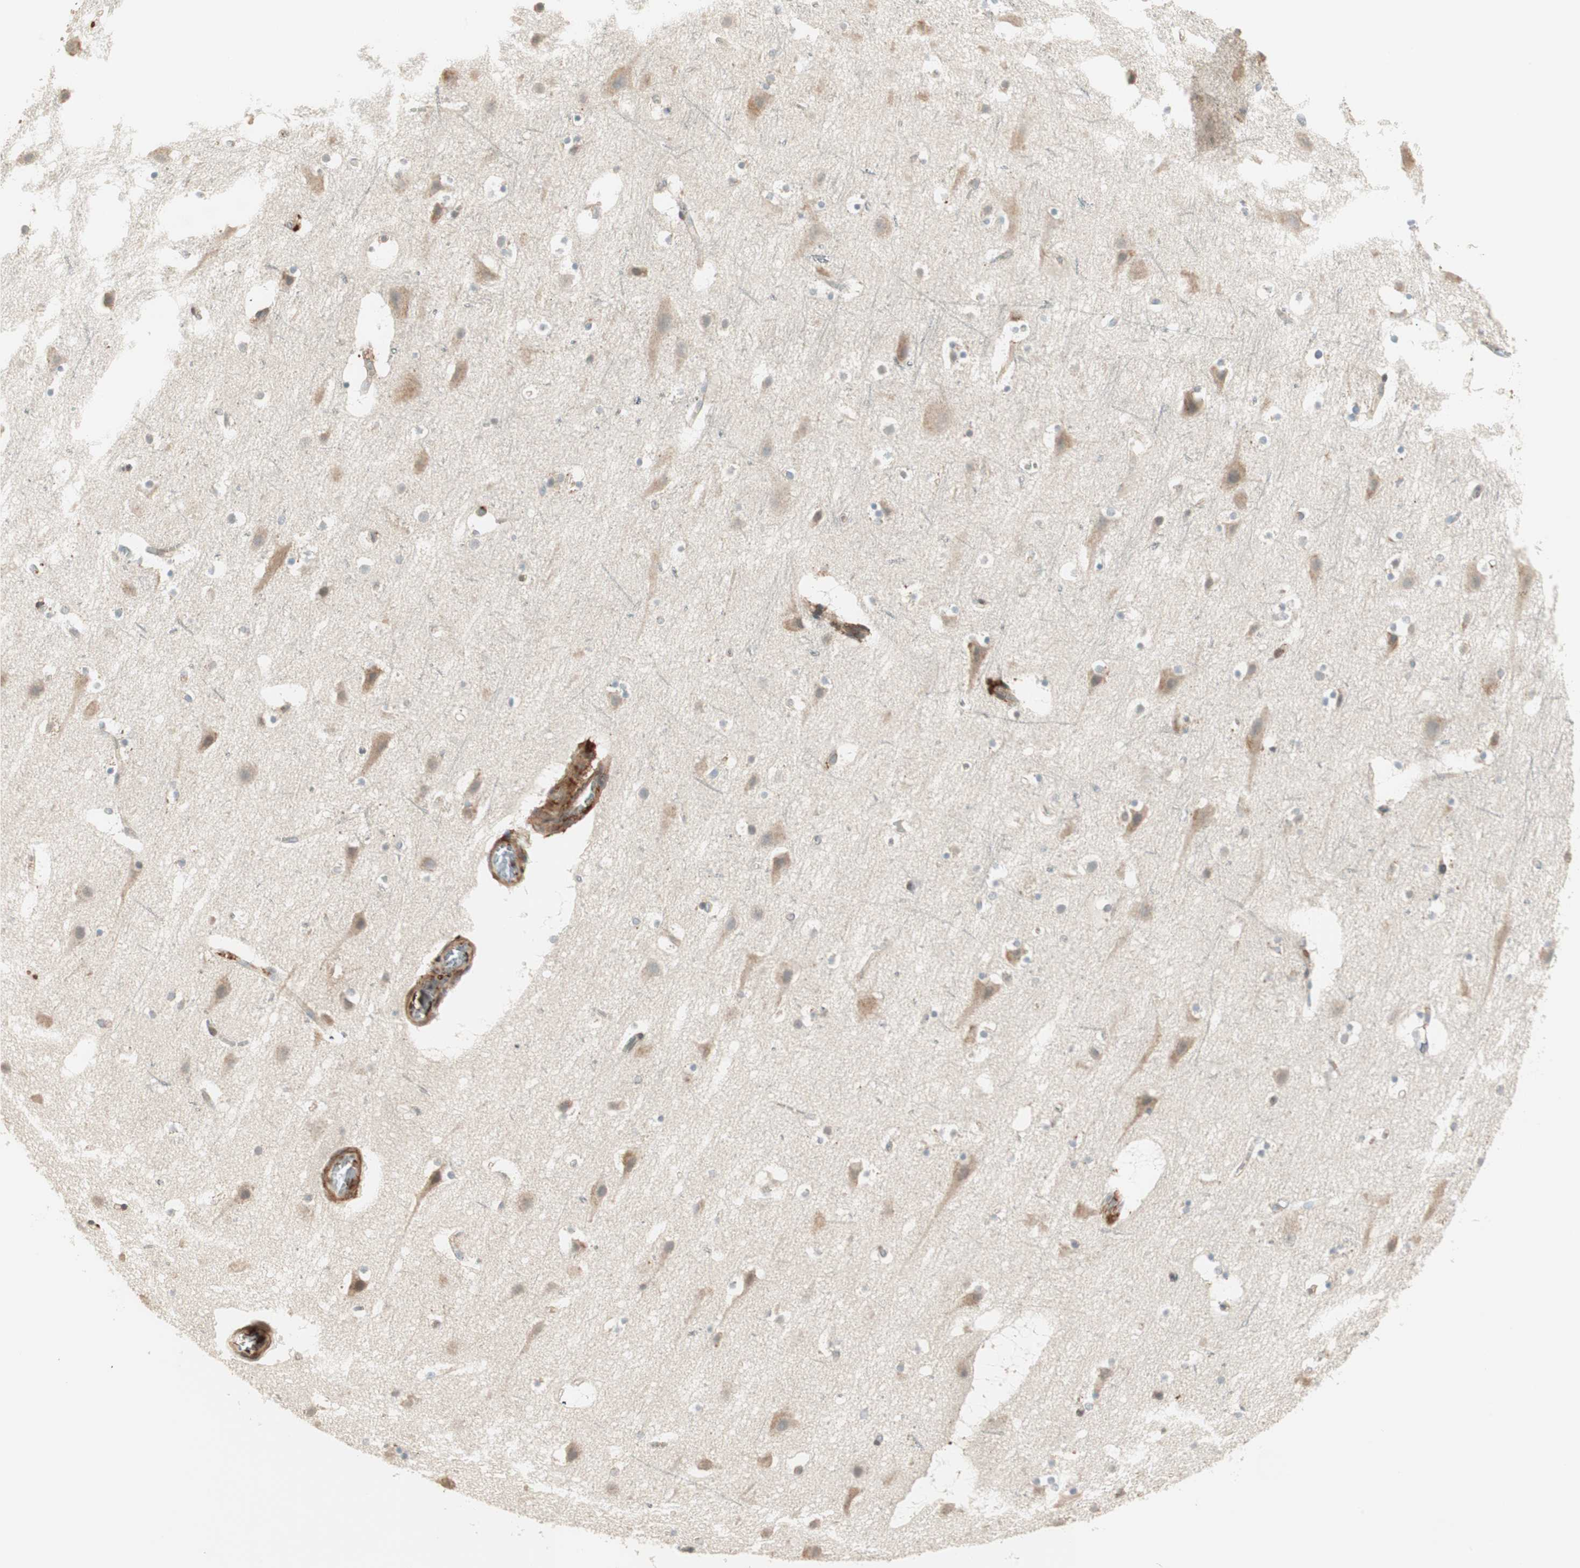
{"staining": {"intensity": "moderate", "quantity": "25%-75%", "location": "cytoplasmic/membranous"}, "tissue": "cerebral cortex", "cell_type": "Endothelial cells", "image_type": "normal", "snomed": [{"axis": "morphology", "description": "Normal tissue, NOS"}, {"axis": "topography", "description": "Cerebral cortex"}], "caption": "Approximately 25%-75% of endothelial cells in benign human cerebral cortex display moderate cytoplasmic/membranous protein expression as visualized by brown immunohistochemical staining.", "gene": "SFRP1", "patient": {"sex": "male", "age": 45}}